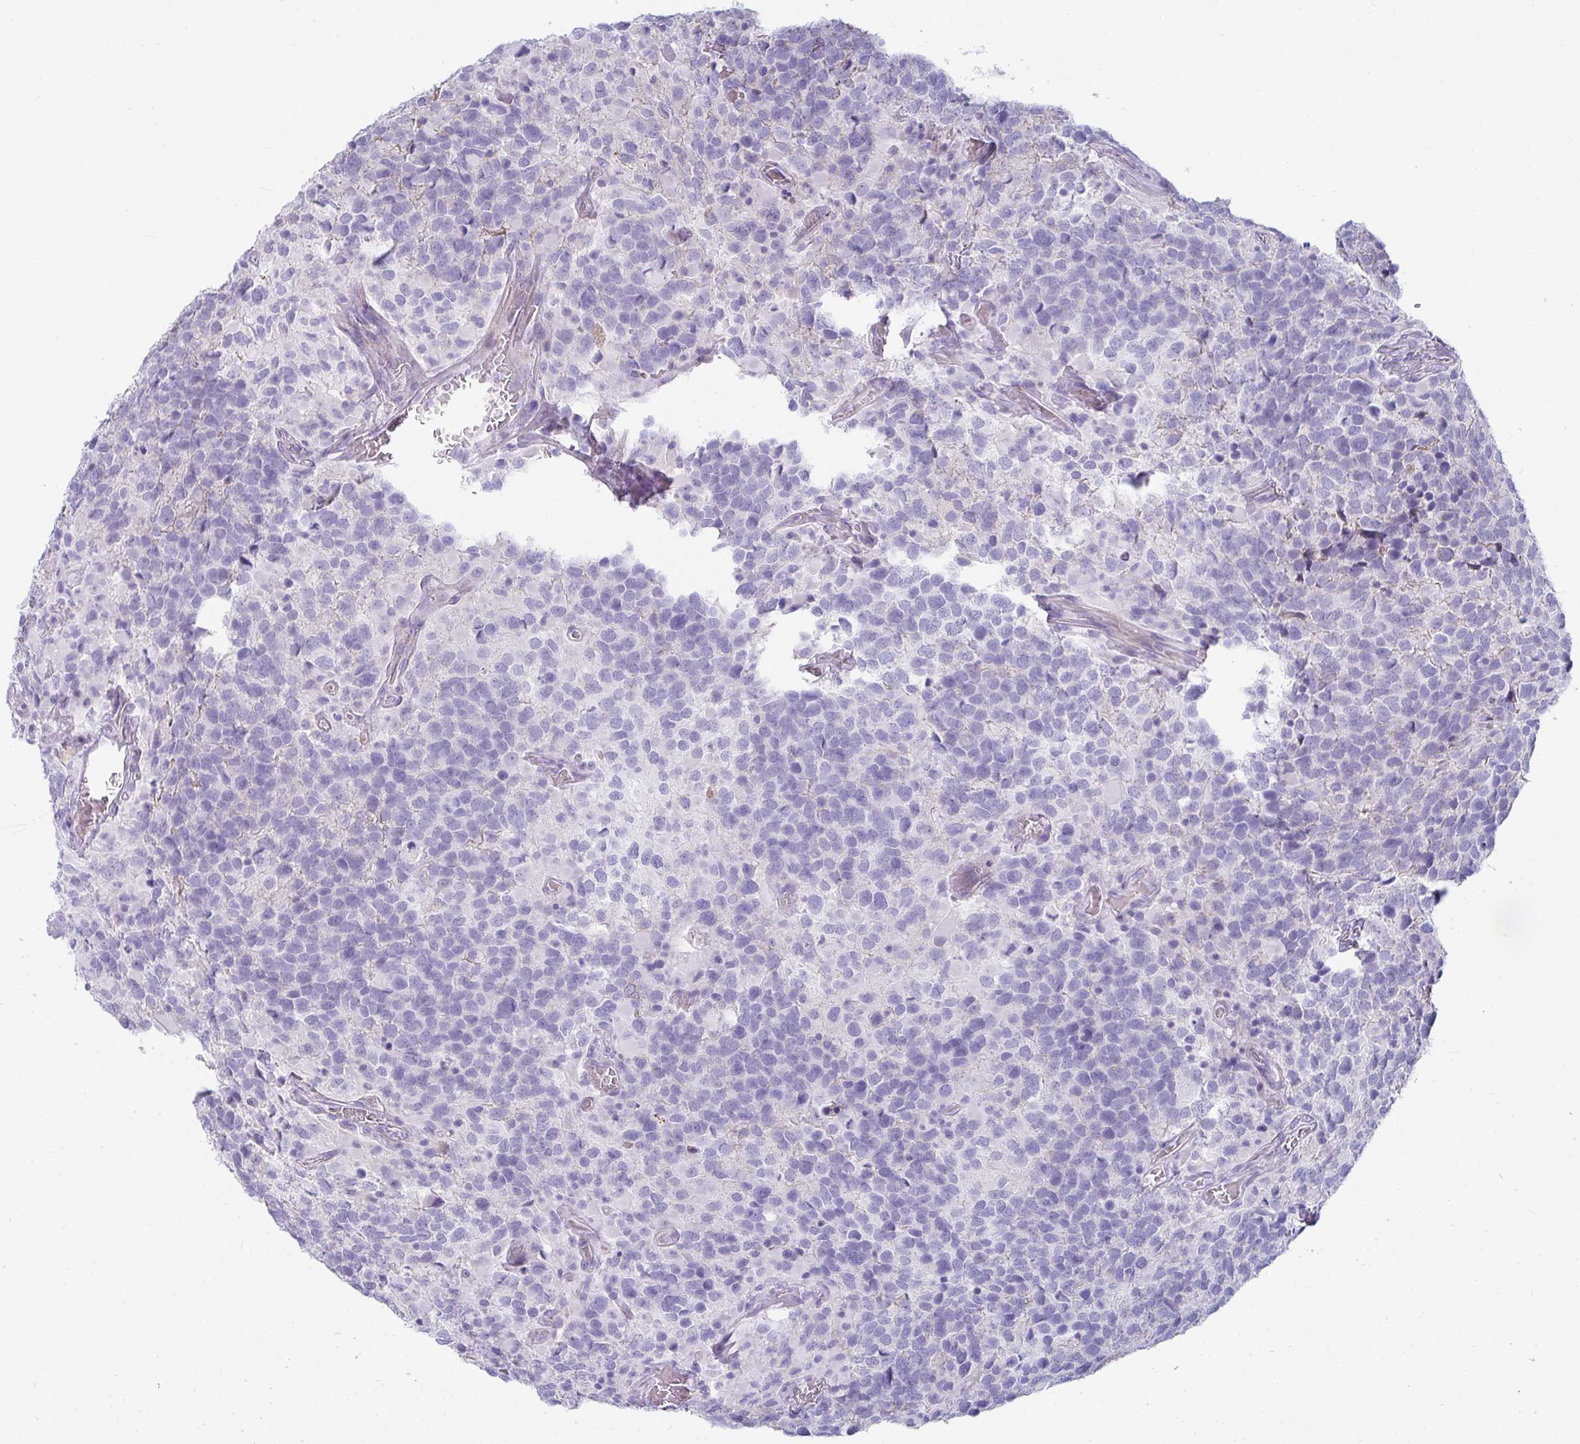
{"staining": {"intensity": "negative", "quantity": "none", "location": "none"}, "tissue": "glioma", "cell_type": "Tumor cells", "image_type": "cancer", "snomed": [{"axis": "morphology", "description": "Glioma, malignant, High grade"}, {"axis": "topography", "description": "Brain"}], "caption": "Immunohistochemical staining of human glioma shows no significant positivity in tumor cells.", "gene": "NPY", "patient": {"sex": "female", "age": 40}}